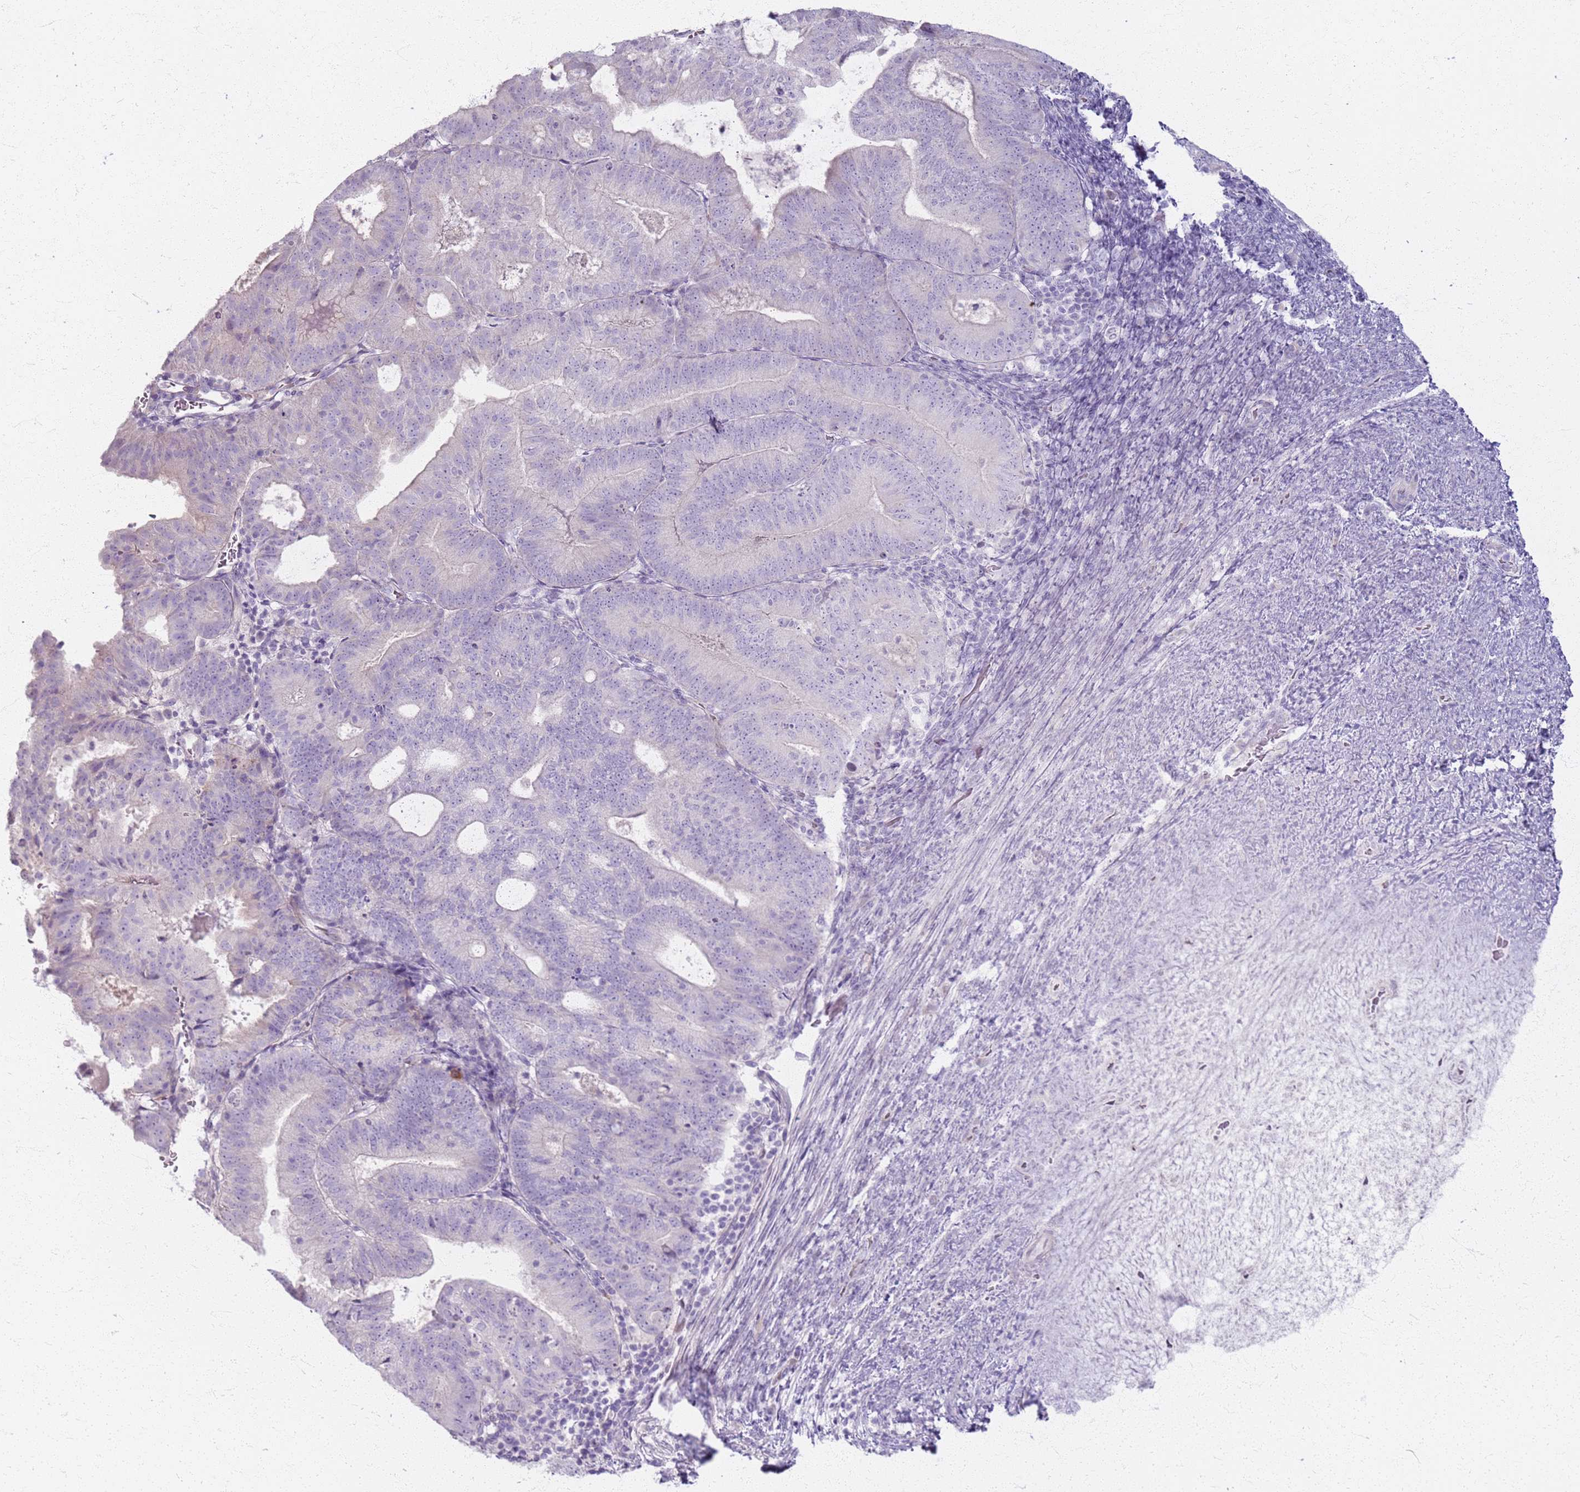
{"staining": {"intensity": "negative", "quantity": "none", "location": "none"}, "tissue": "endometrial cancer", "cell_type": "Tumor cells", "image_type": "cancer", "snomed": [{"axis": "morphology", "description": "Adenocarcinoma, NOS"}, {"axis": "topography", "description": "Endometrium"}], "caption": "There is no significant positivity in tumor cells of endometrial cancer (adenocarcinoma).", "gene": "CSRP3", "patient": {"sex": "female", "age": 70}}